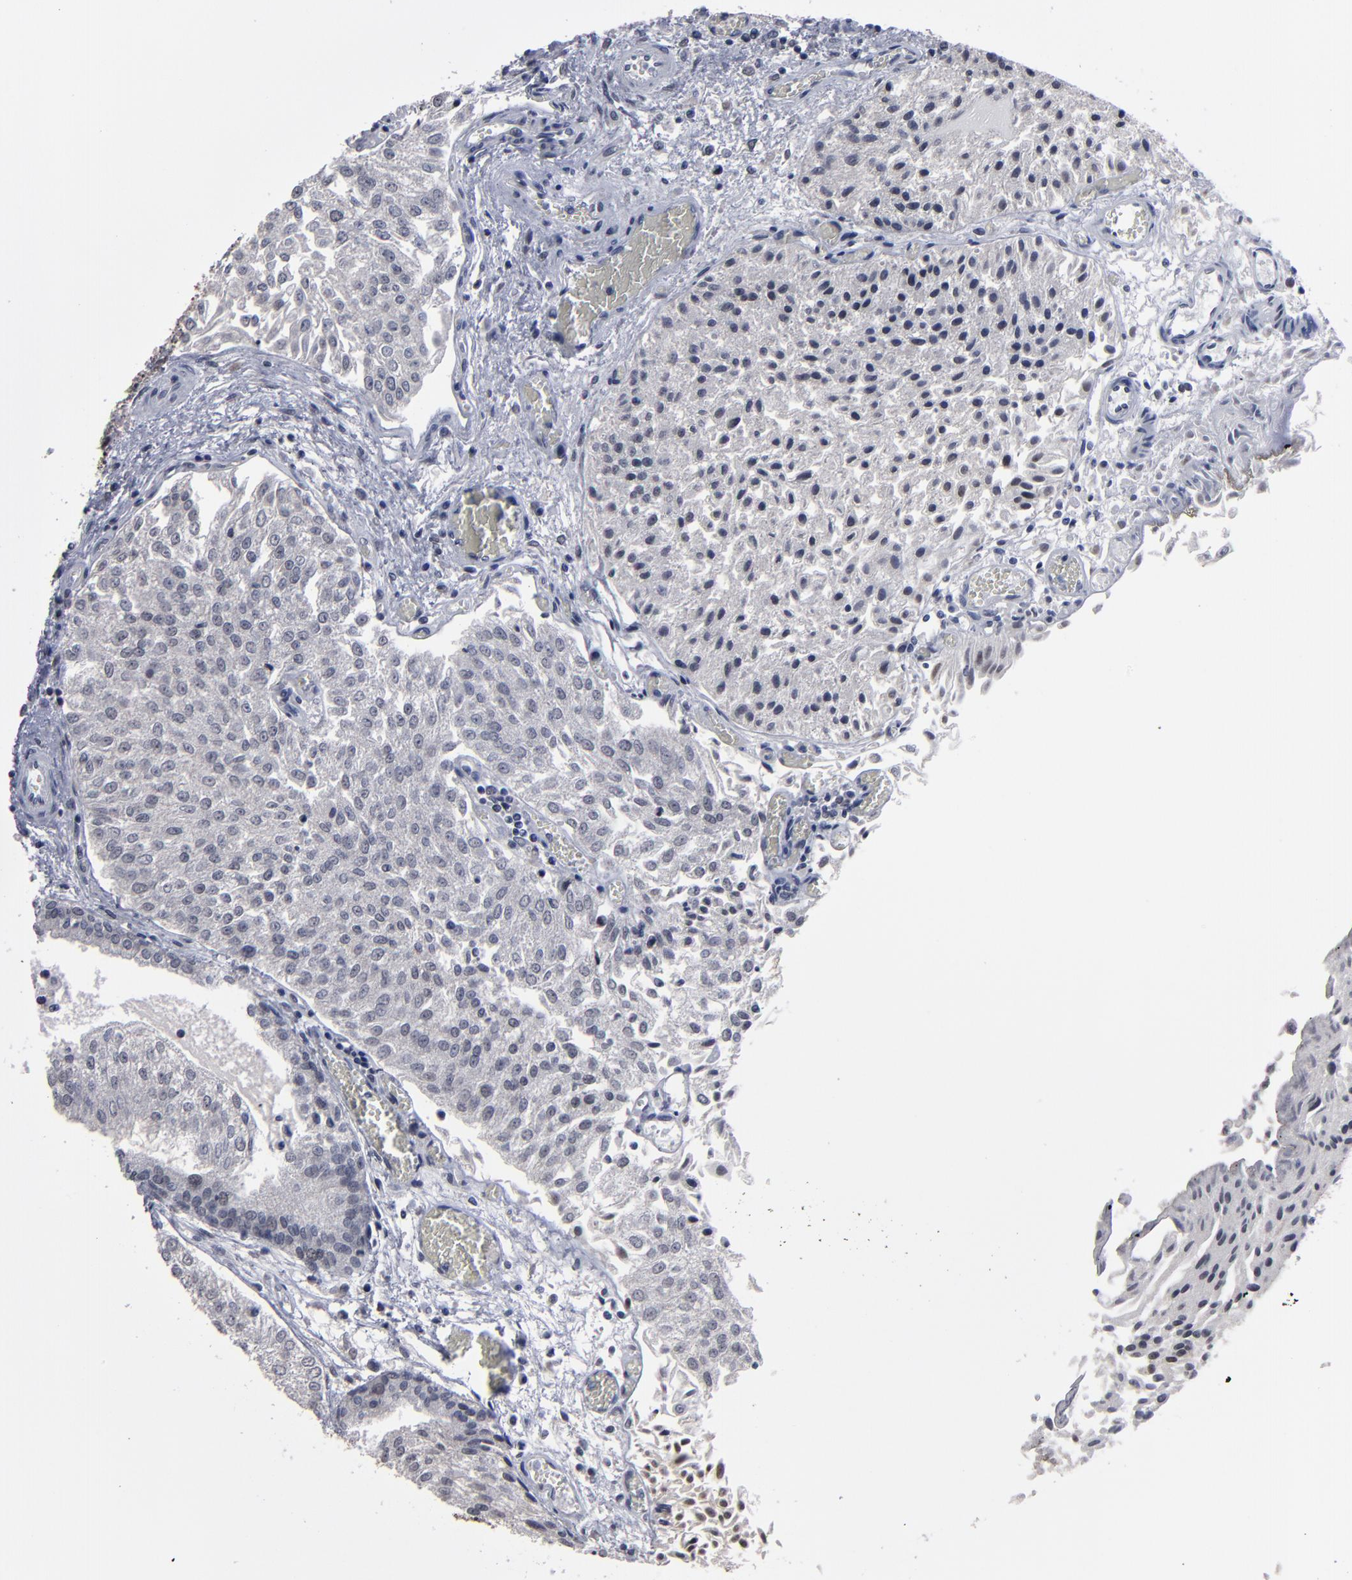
{"staining": {"intensity": "negative", "quantity": "none", "location": "none"}, "tissue": "urothelial cancer", "cell_type": "Tumor cells", "image_type": "cancer", "snomed": [{"axis": "morphology", "description": "Urothelial carcinoma, Low grade"}, {"axis": "topography", "description": "Urinary bladder"}], "caption": "Low-grade urothelial carcinoma stained for a protein using IHC demonstrates no expression tumor cells.", "gene": "SSRP1", "patient": {"sex": "male", "age": 86}}